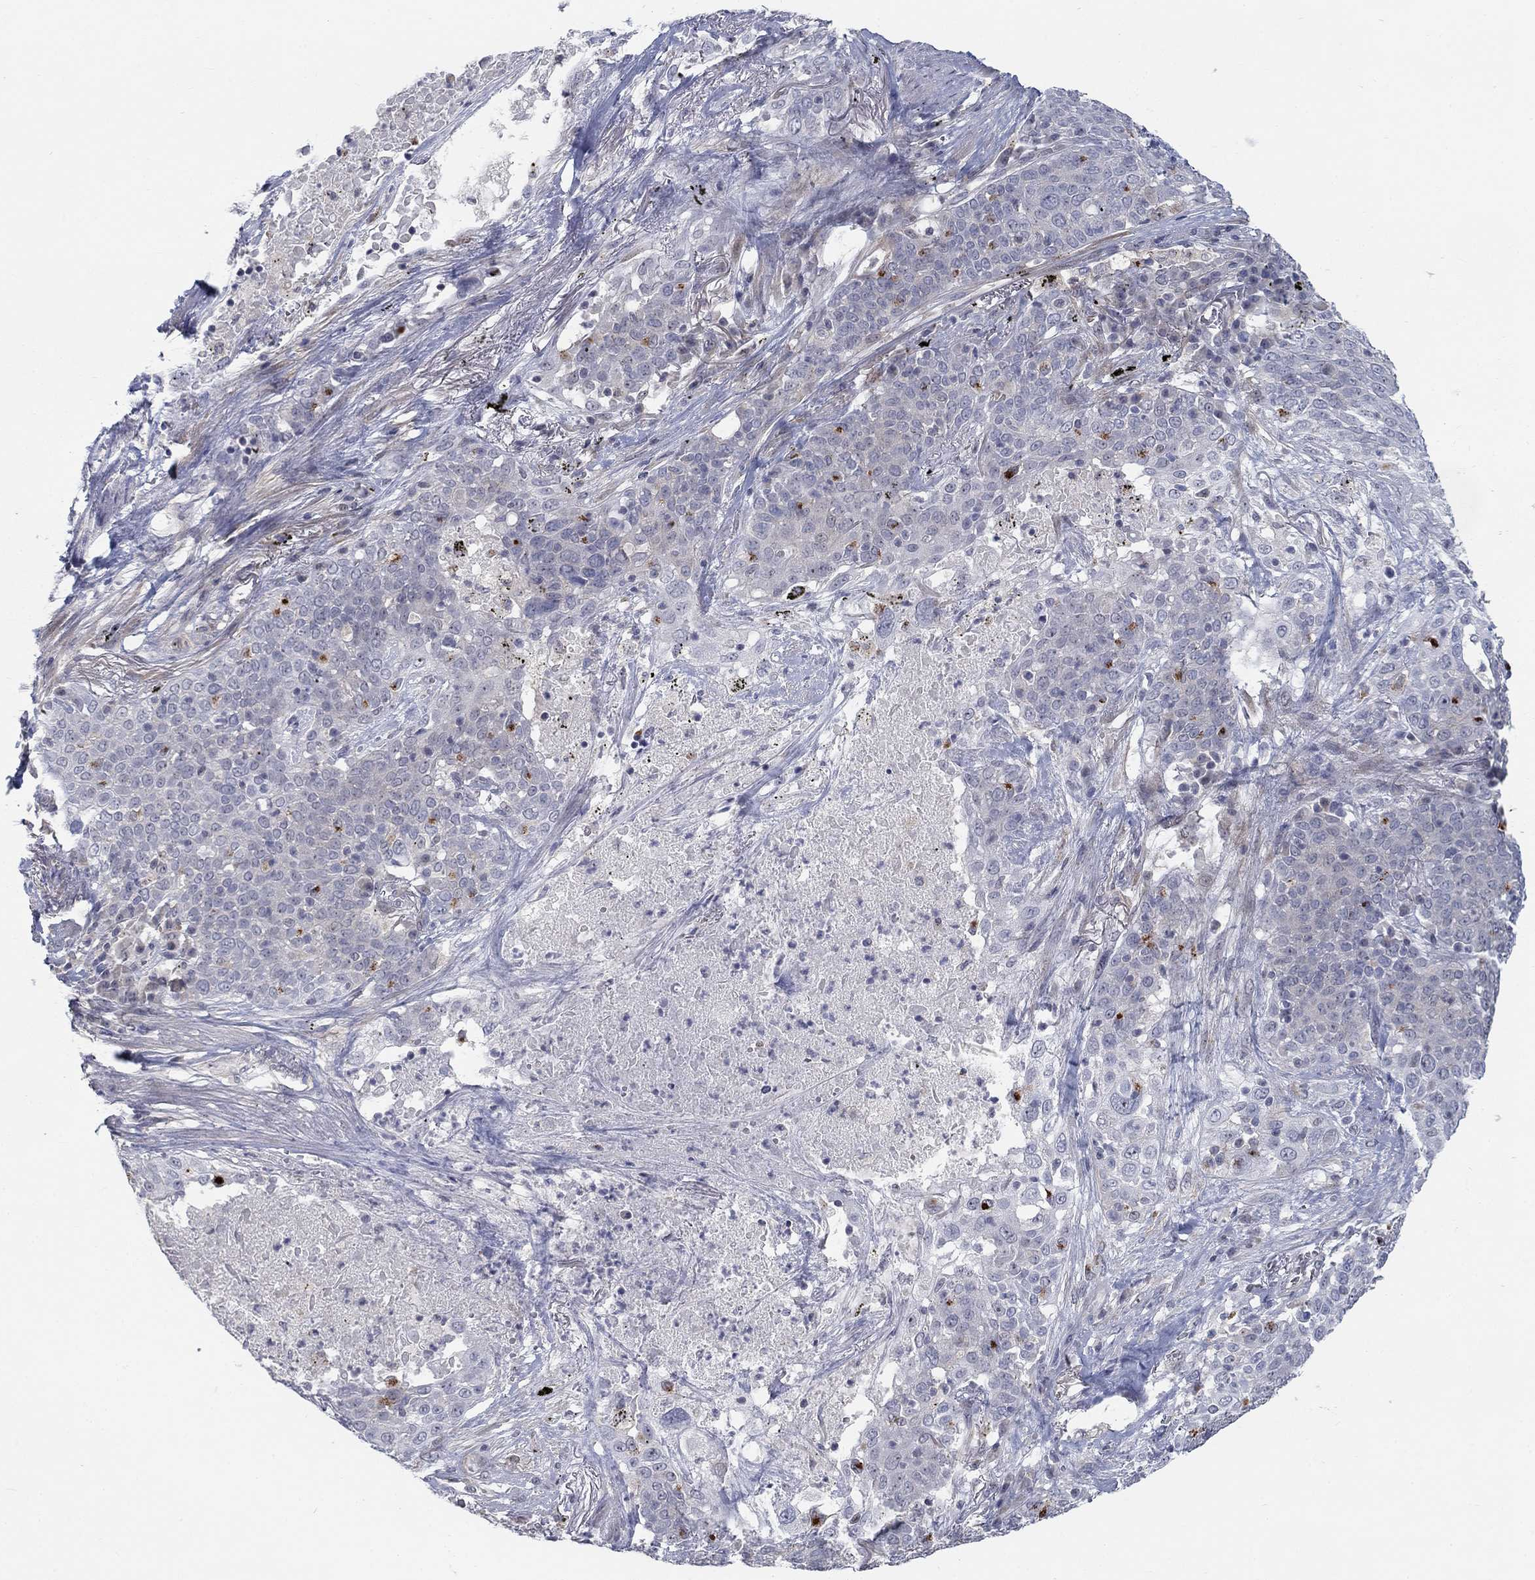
{"staining": {"intensity": "negative", "quantity": "none", "location": "none"}, "tissue": "lung cancer", "cell_type": "Tumor cells", "image_type": "cancer", "snomed": [{"axis": "morphology", "description": "Squamous cell carcinoma, NOS"}, {"axis": "topography", "description": "Lung"}], "caption": "Lung cancer (squamous cell carcinoma) stained for a protein using immunohistochemistry (IHC) reveals no positivity tumor cells.", "gene": "MTSS2", "patient": {"sex": "male", "age": 82}}